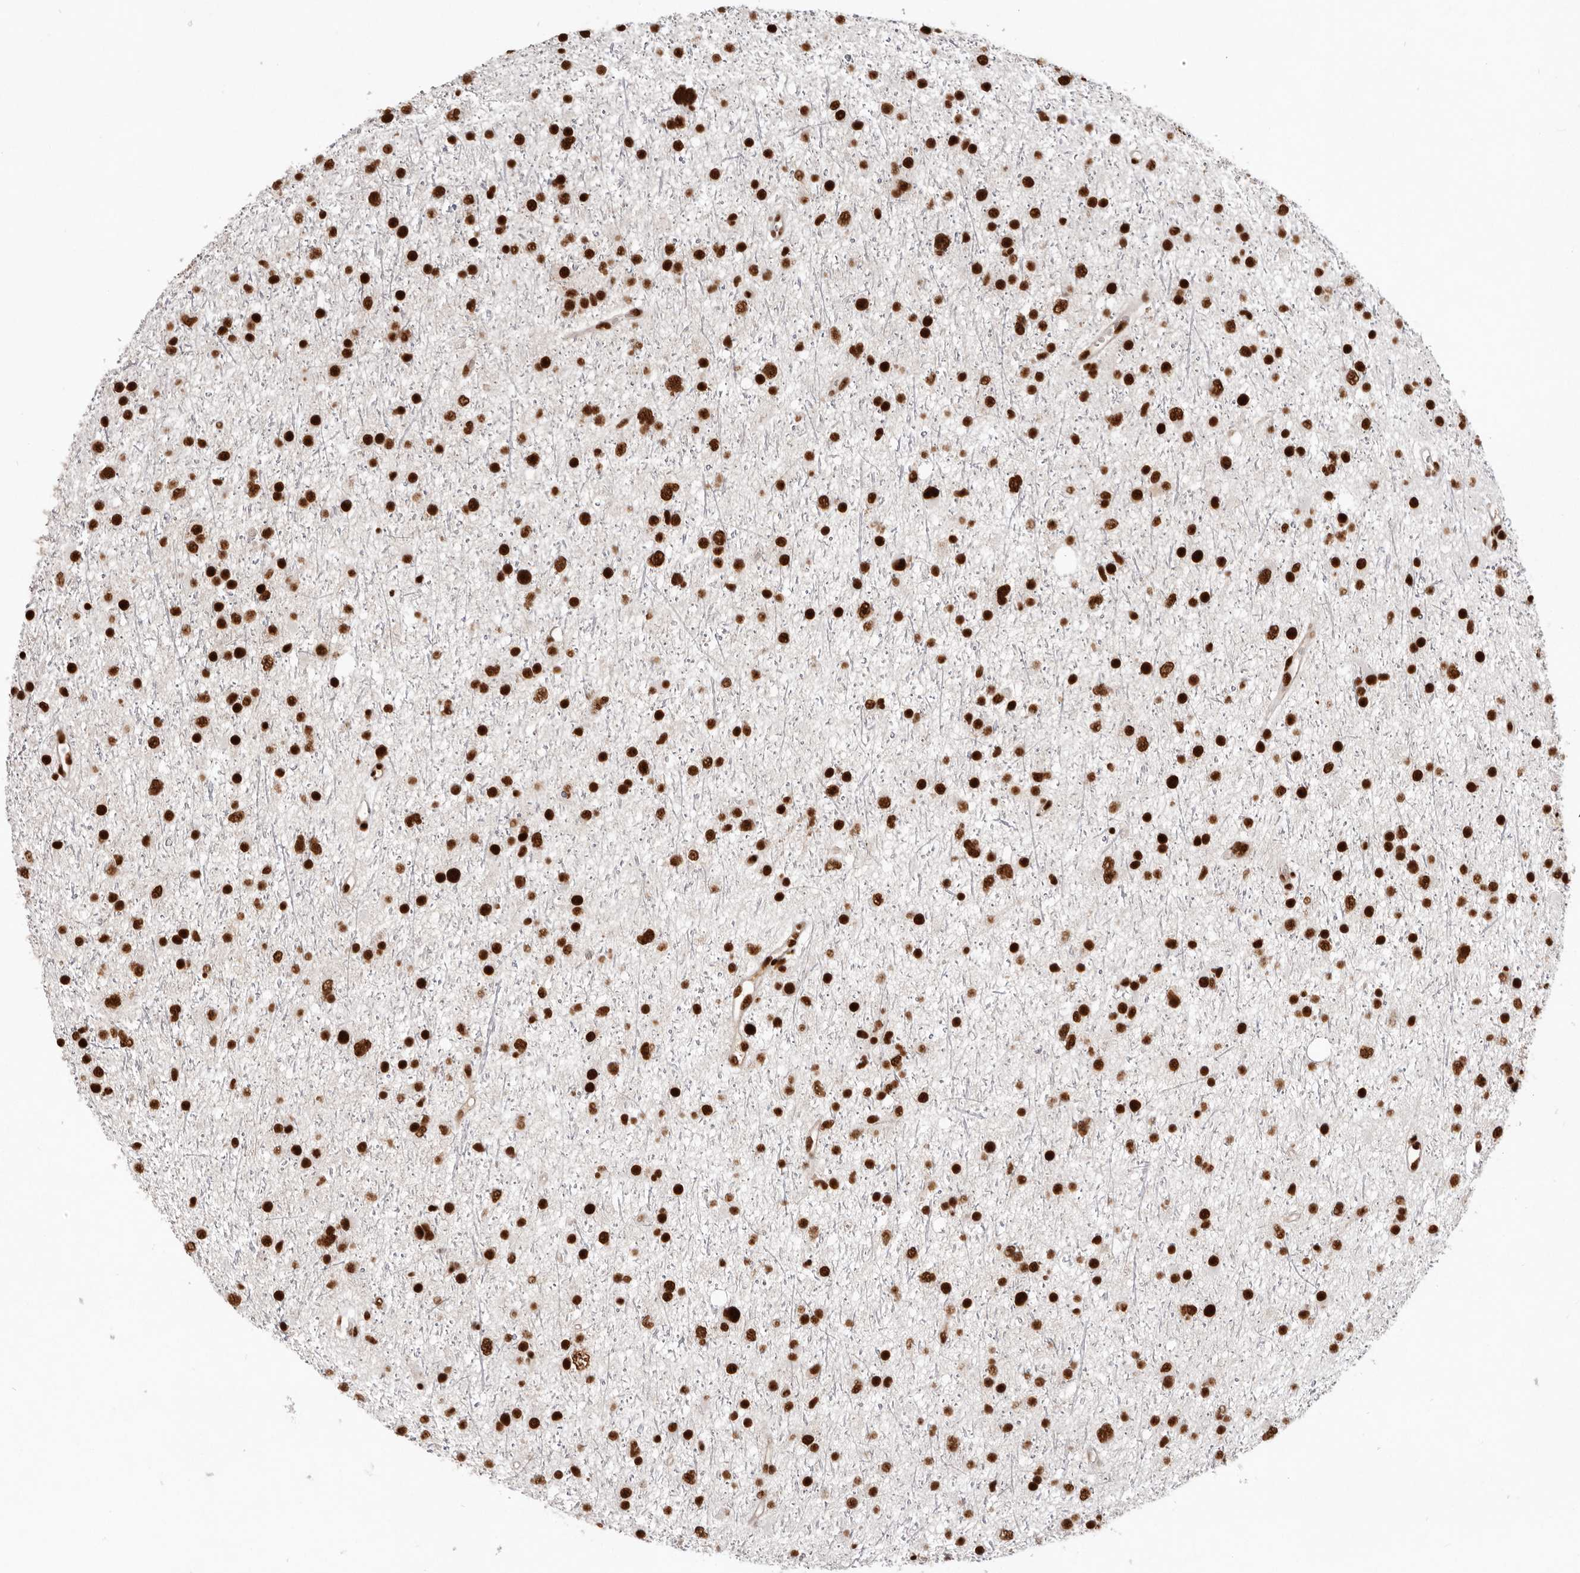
{"staining": {"intensity": "strong", "quantity": ">75%", "location": "nuclear"}, "tissue": "glioma", "cell_type": "Tumor cells", "image_type": "cancer", "snomed": [{"axis": "morphology", "description": "Glioma, malignant, Low grade"}, {"axis": "topography", "description": "Cerebral cortex"}], "caption": "High-magnification brightfield microscopy of malignant low-grade glioma stained with DAB (brown) and counterstained with hematoxylin (blue). tumor cells exhibit strong nuclear positivity is appreciated in about>75% of cells.", "gene": "CHTOP", "patient": {"sex": "female", "age": 39}}